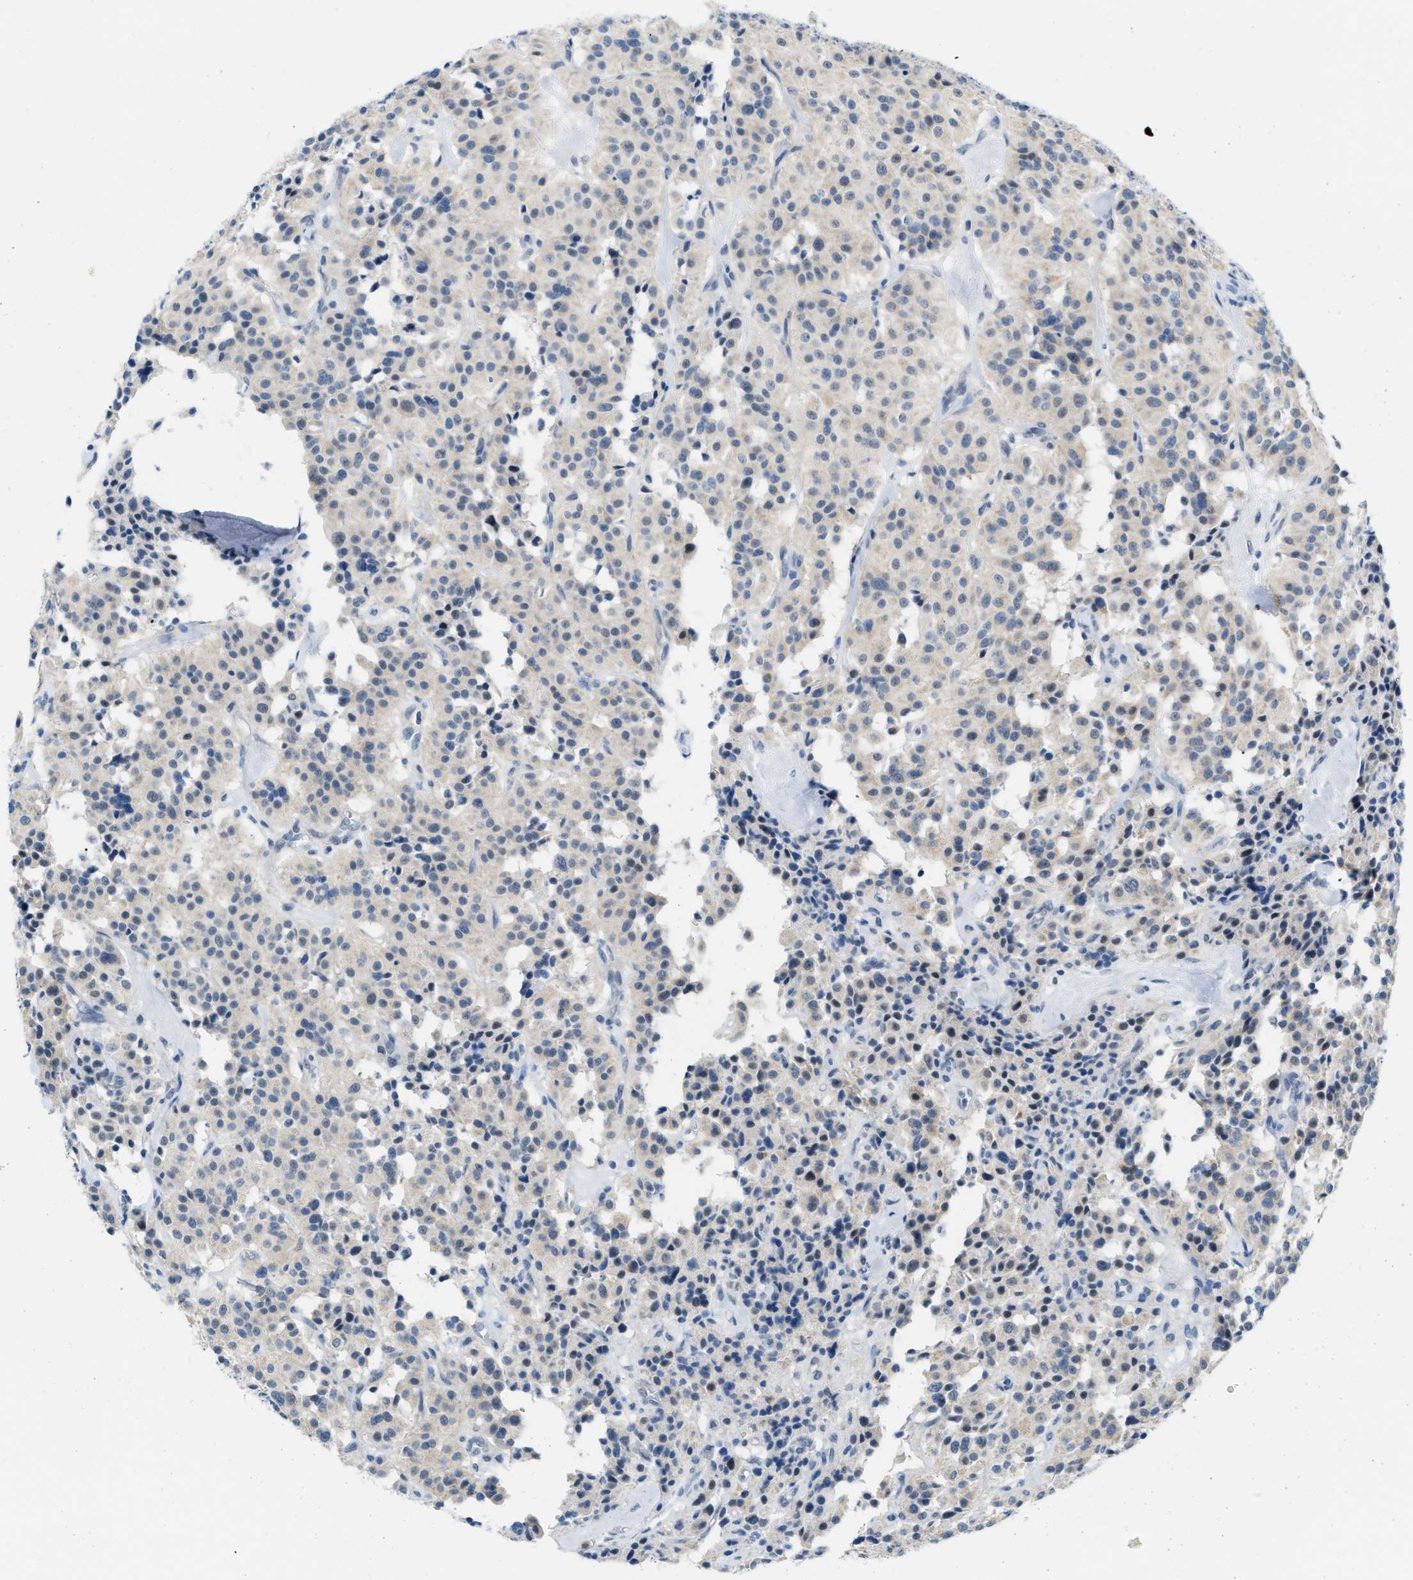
{"staining": {"intensity": "weak", "quantity": "25%-75%", "location": "cytoplasmic/membranous"}, "tissue": "carcinoid", "cell_type": "Tumor cells", "image_type": "cancer", "snomed": [{"axis": "morphology", "description": "Carcinoid, malignant, NOS"}, {"axis": "topography", "description": "Lung"}], "caption": "Malignant carcinoid stained with a brown dye reveals weak cytoplasmic/membranous positive staining in about 25%-75% of tumor cells.", "gene": "PHRF1", "patient": {"sex": "male", "age": 30}}